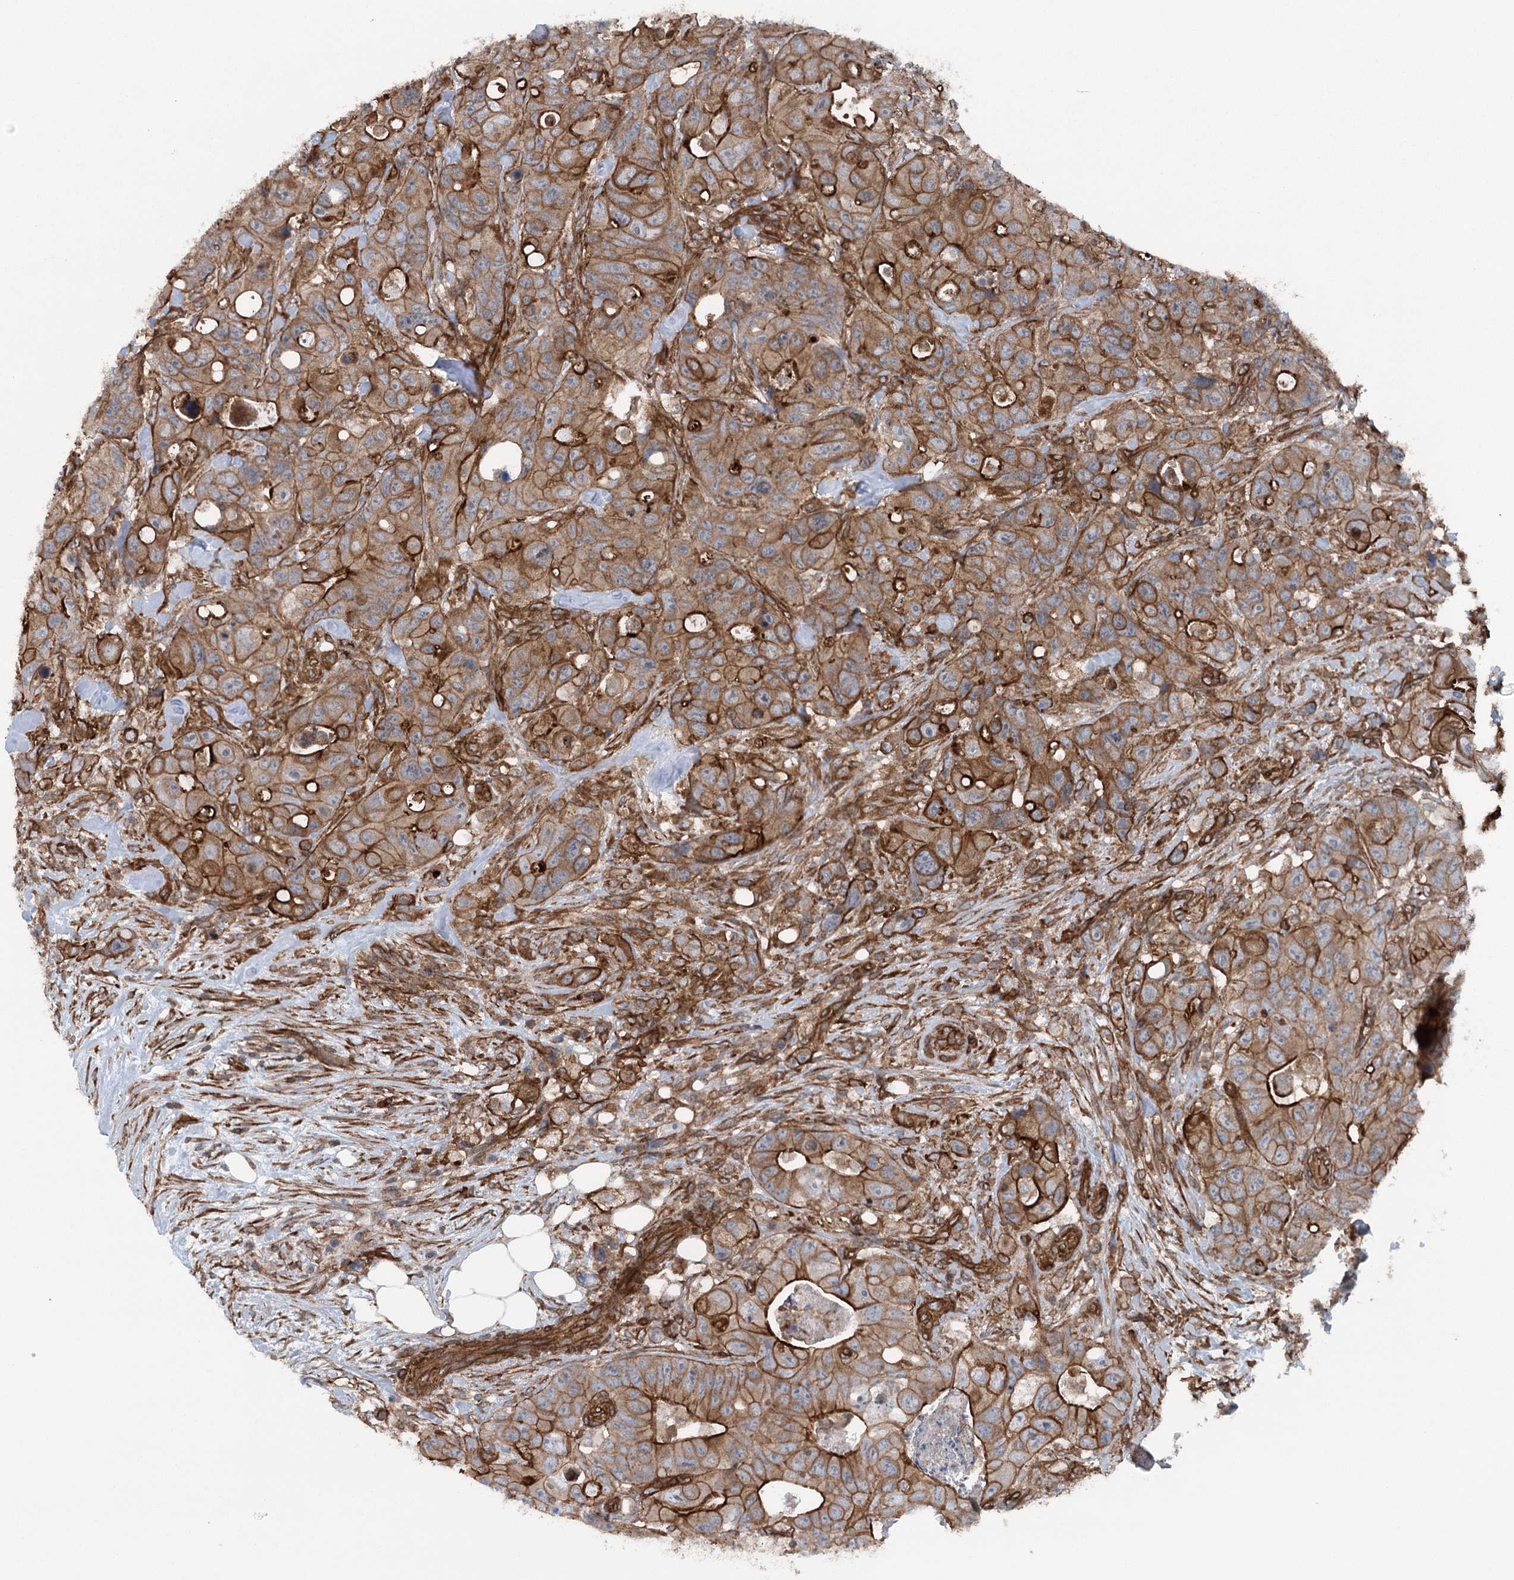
{"staining": {"intensity": "strong", "quantity": ">75%", "location": "cytoplasmic/membranous"}, "tissue": "colorectal cancer", "cell_type": "Tumor cells", "image_type": "cancer", "snomed": [{"axis": "morphology", "description": "Adenocarcinoma, NOS"}, {"axis": "topography", "description": "Colon"}], "caption": "Immunohistochemical staining of colorectal adenocarcinoma reveals strong cytoplasmic/membranous protein expression in approximately >75% of tumor cells.", "gene": "IQSEC1", "patient": {"sex": "female", "age": 46}}